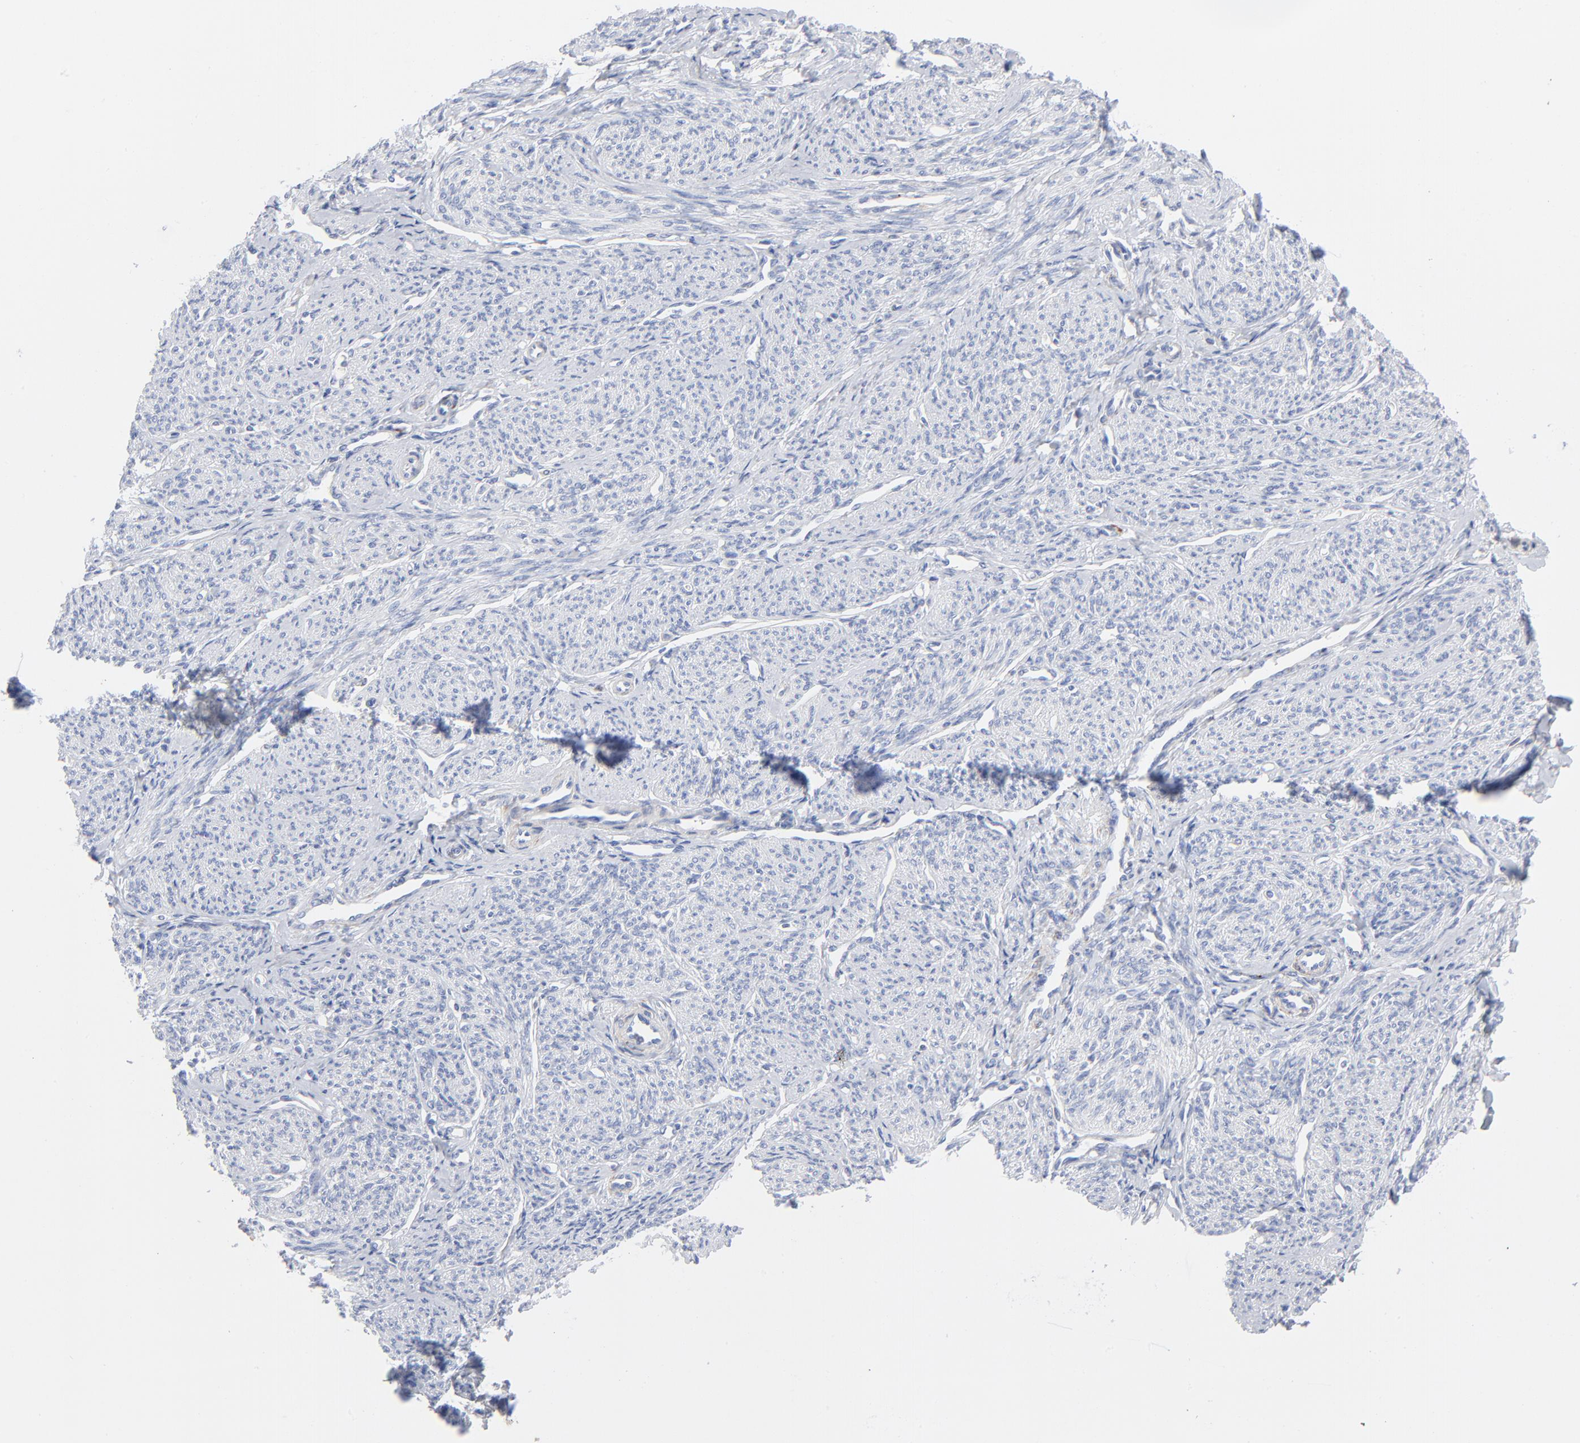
{"staining": {"intensity": "negative", "quantity": "none", "location": "none"}, "tissue": "smooth muscle", "cell_type": "Smooth muscle cells", "image_type": "normal", "snomed": [{"axis": "morphology", "description": "Normal tissue, NOS"}, {"axis": "topography", "description": "Smooth muscle"}], "caption": "Immunohistochemistry image of normal human smooth muscle stained for a protein (brown), which exhibits no expression in smooth muscle cells. Nuclei are stained in blue.", "gene": "CHCHD10", "patient": {"sex": "female", "age": 65}}